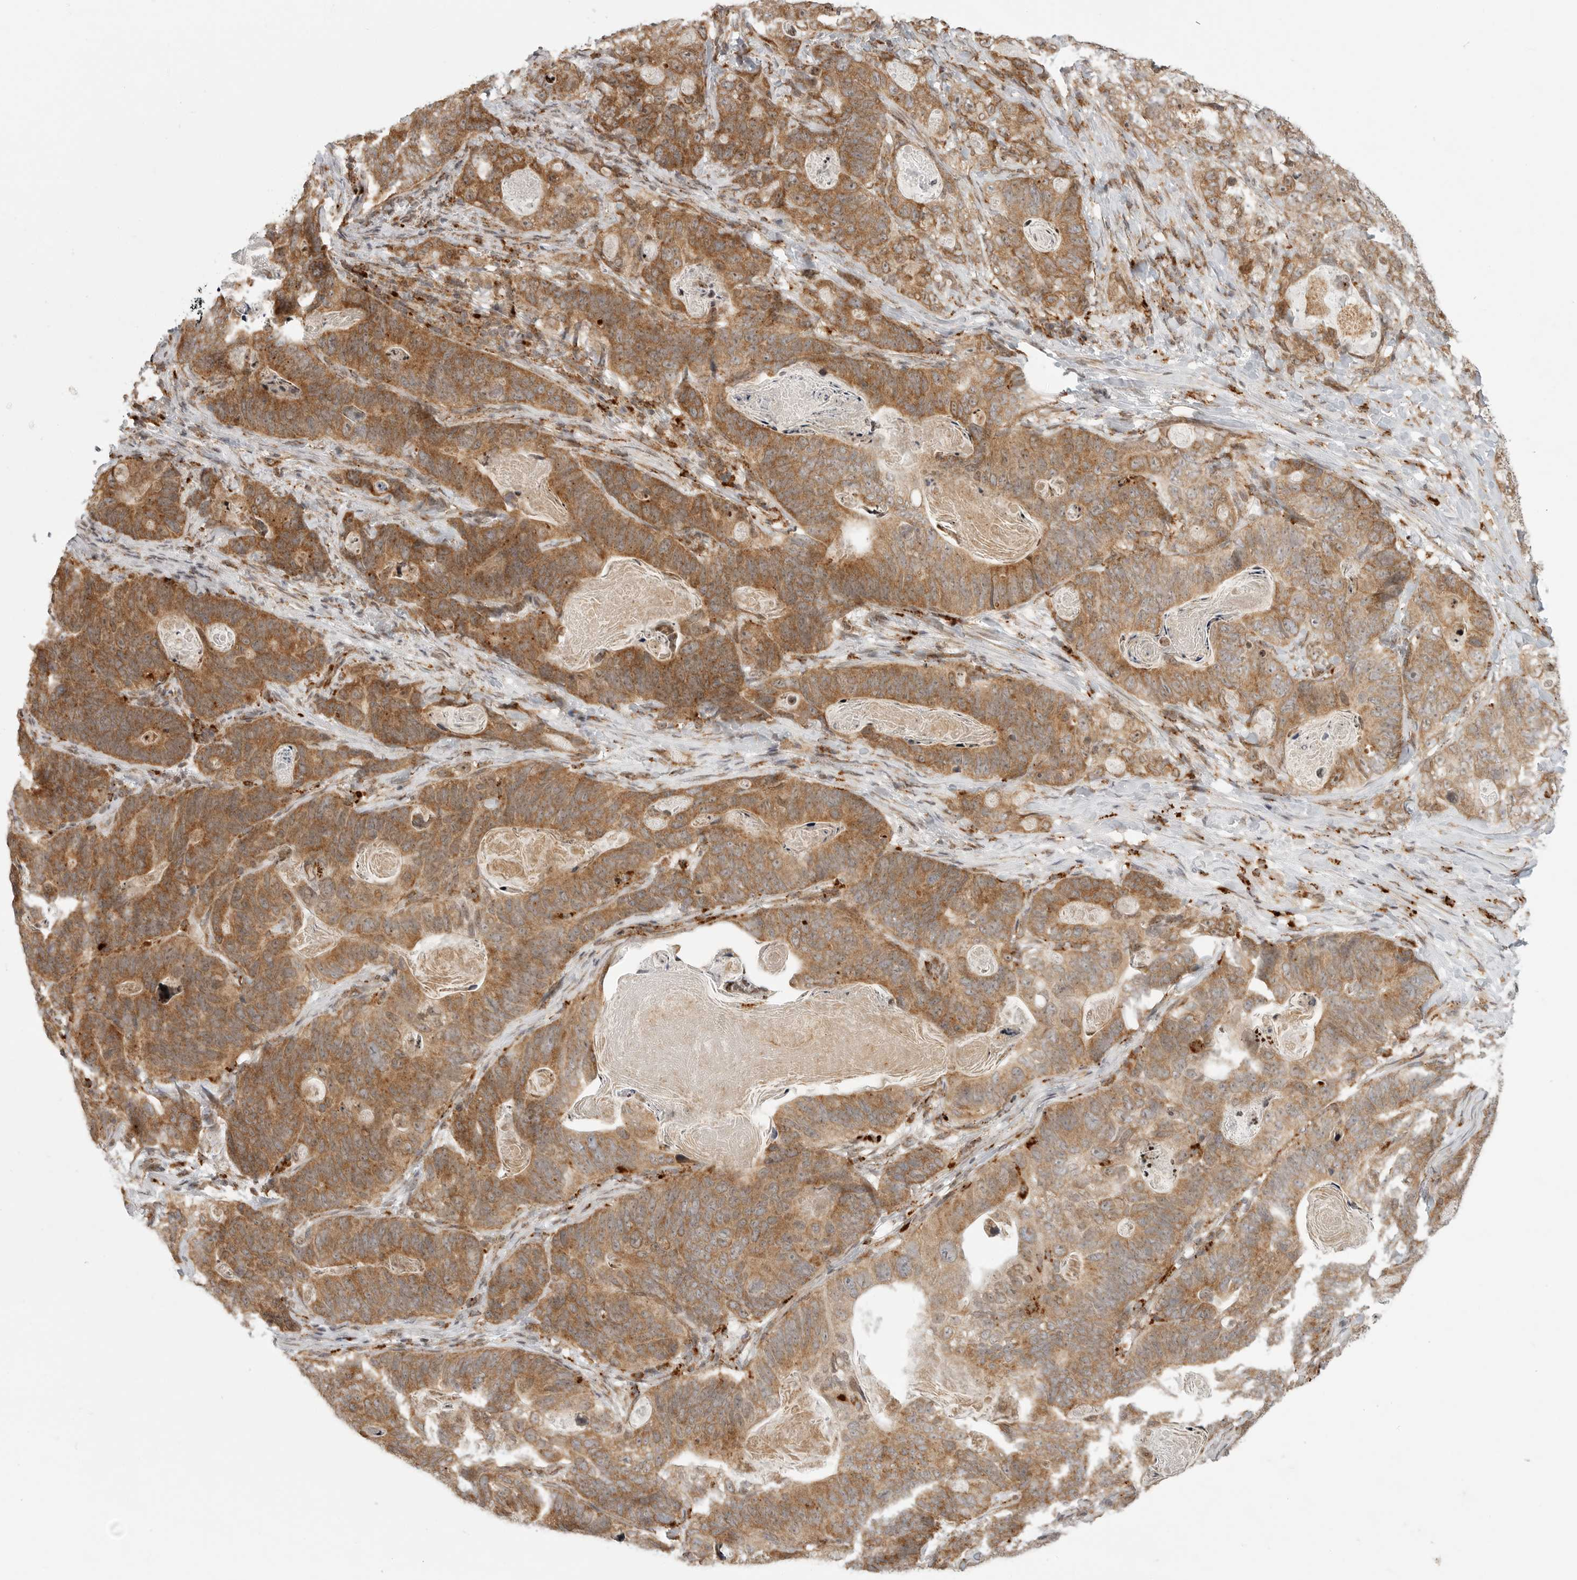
{"staining": {"intensity": "moderate", "quantity": ">75%", "location": "cytoplasmic/membranous"}, "tissue": "stomach cancer", "cell_type": "Tumor cells", "image_type": "cancer", "snomed": [{"axis": "morphology", "description": "Normal tissue, NOS"}, {"axis": "morphology", "description": "Adenocarcinoma, NOS"}, {"axis": "topography", "description": "Stomach"}], "caption": "An immunohistochemistry photomicrograph of tumor tissue is shown. Protein staining in brown labels moderate cytoplasmic/membranous positivity in stomach adenocarcinoma within tumor cells.", "gene": "IDUA", "patient": {"sex": "female", "age": 89}}